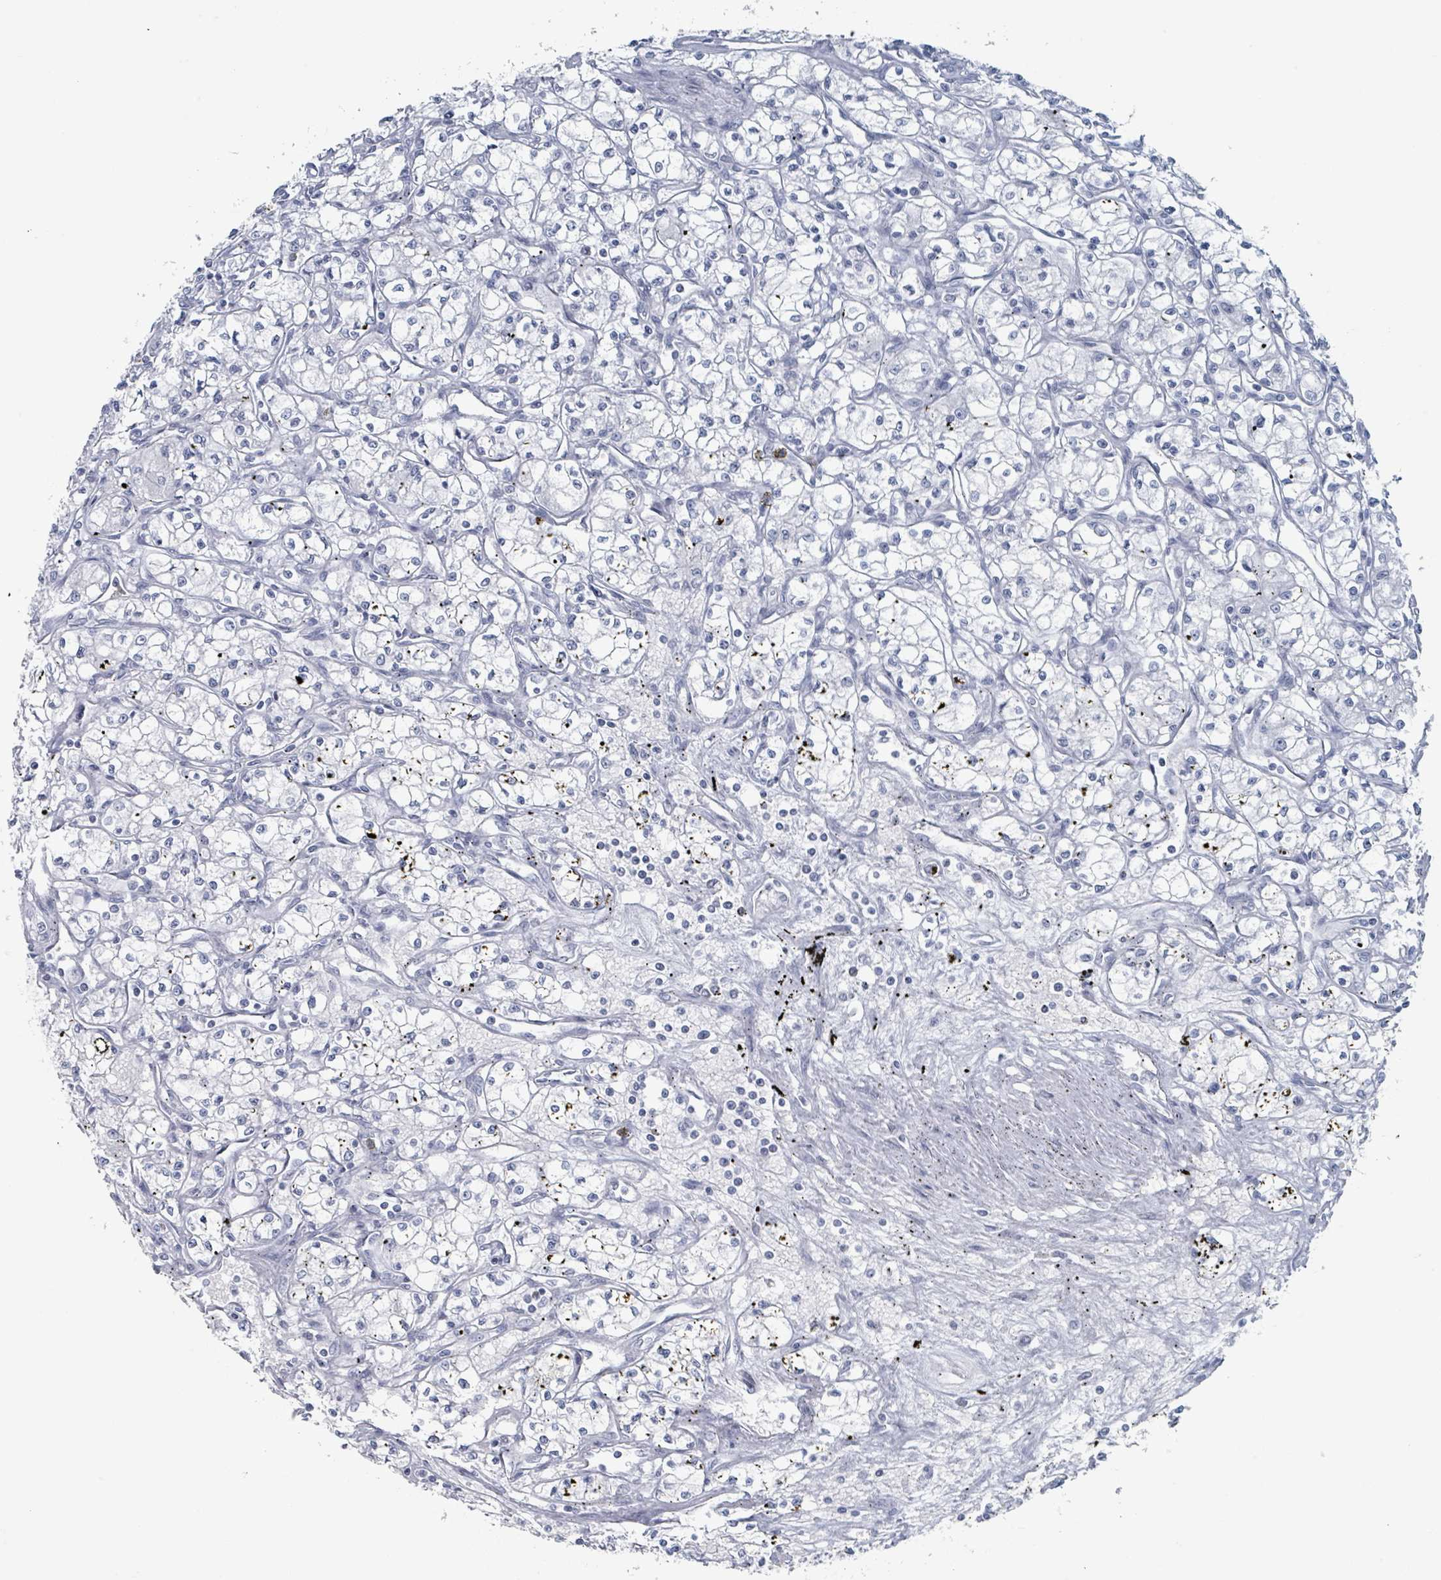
{"staining": {"intensity": "negative", "quantity": "none", "location": "none"}, "tissue": "renal cancer", "cell_type": "Tumor cells", "image_type": "cancer", "snomed": [{"axis": "morphology", "description": "Adenocarcinoma, NOS"}, {"axis": "topography", "description": "Kidney"}], "caption": "The photomicrograph reveals no significant expression in tumor cells of renal cancer. (Immunohistochemistry (ihc), brightfield microscopy, high magnification).", "gene": "GPR15LG", "patient": {"sex": "male", "age": 59}}